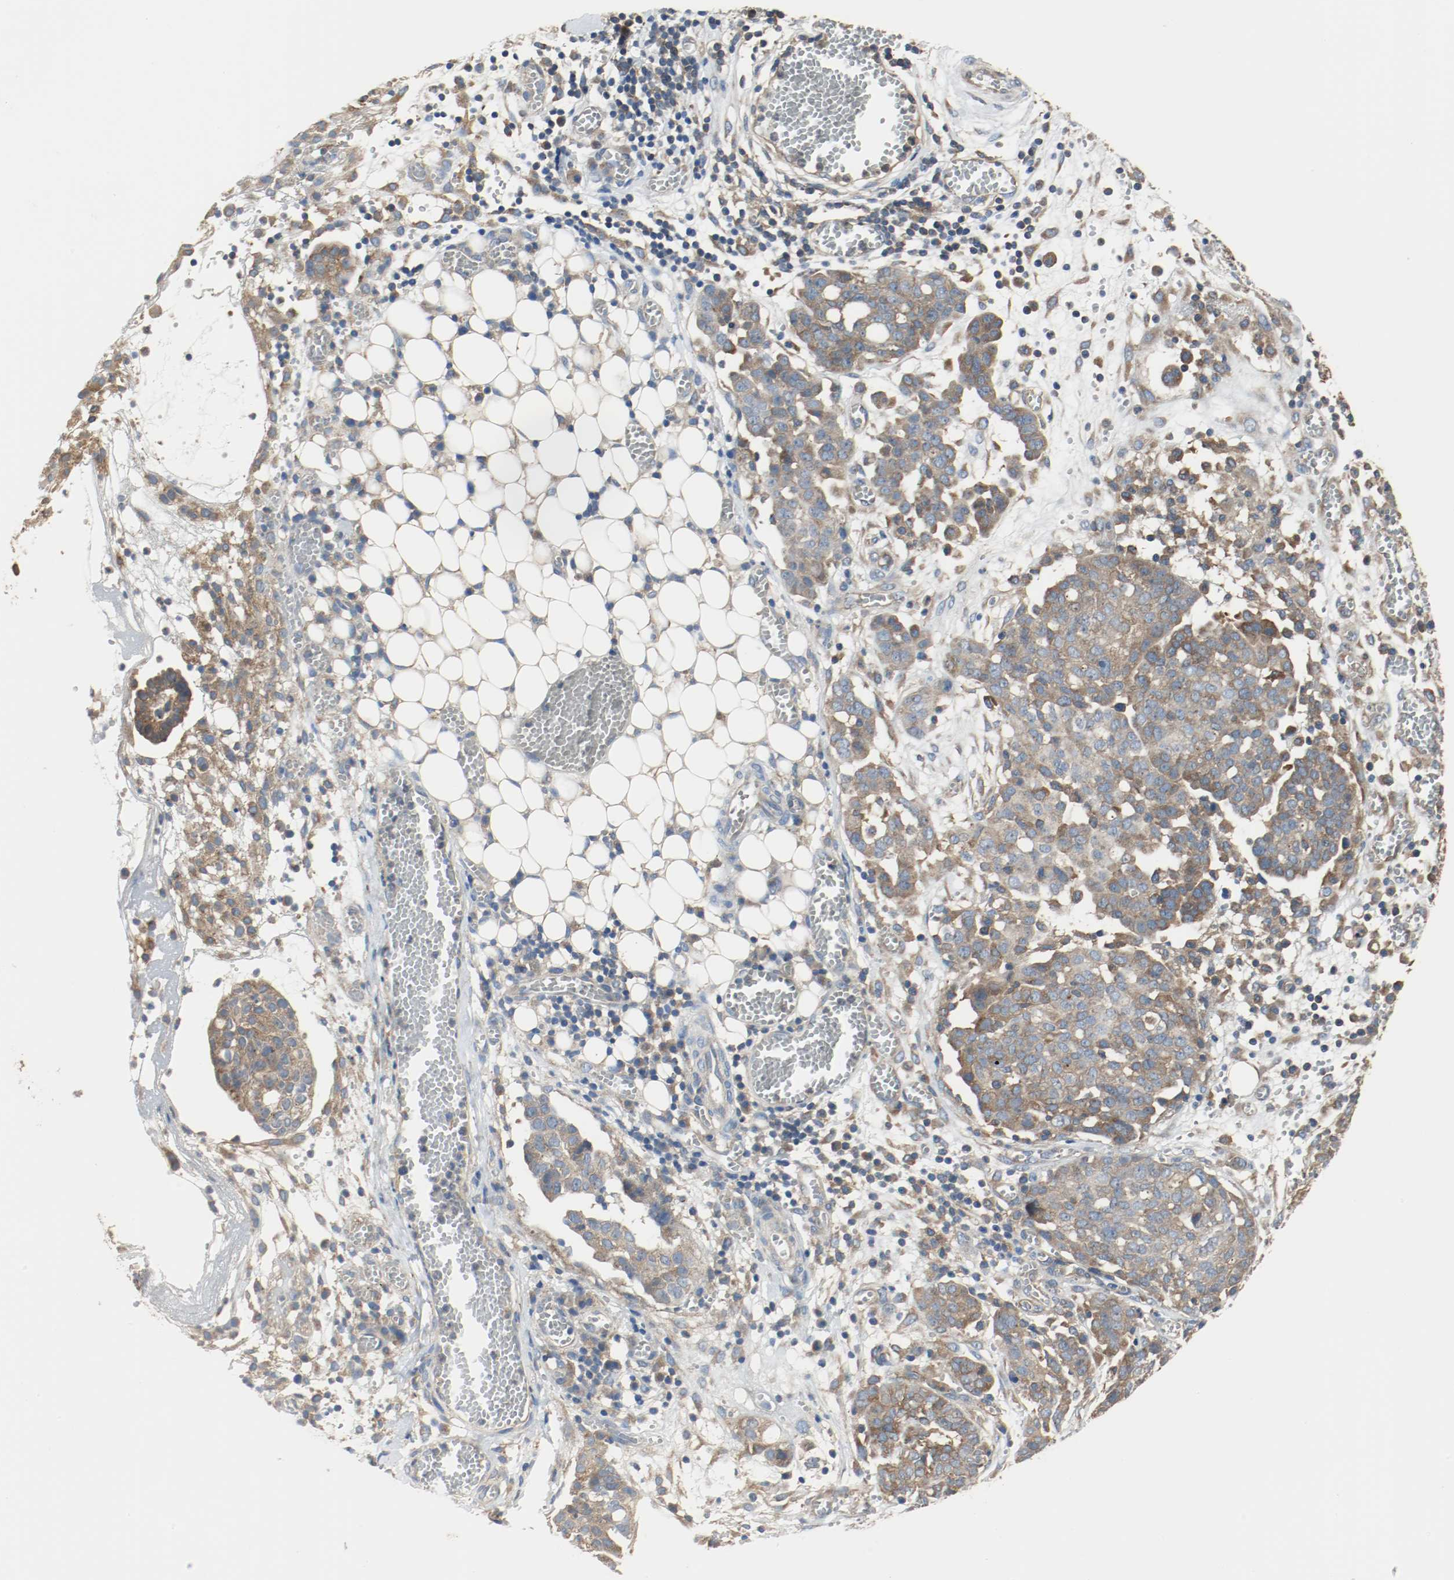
{"staining": {"intensity": "moderate", "quantity": ">75%", "location": "cytoplasmic/membranous"}, "tissue": "ovarian cancer", "cell_type": "Tumor cells", "image_type": "cancer", "snomed": [{"axis": "morphology", "description": "Cystadenocarcinoma, serous, NOS"}, {"axis": "topography", "description": "Soft tissue"}, {"axis": "topography", "description": "Ovary"}], "caption": "Moderate cytoplasmic/membranous staining is present in about >75% of tumor cells in ovarian cancer (serous cystadenocarcinoma).", "gene": "HGS", "patient": {"sex": "female", "age": 57}}